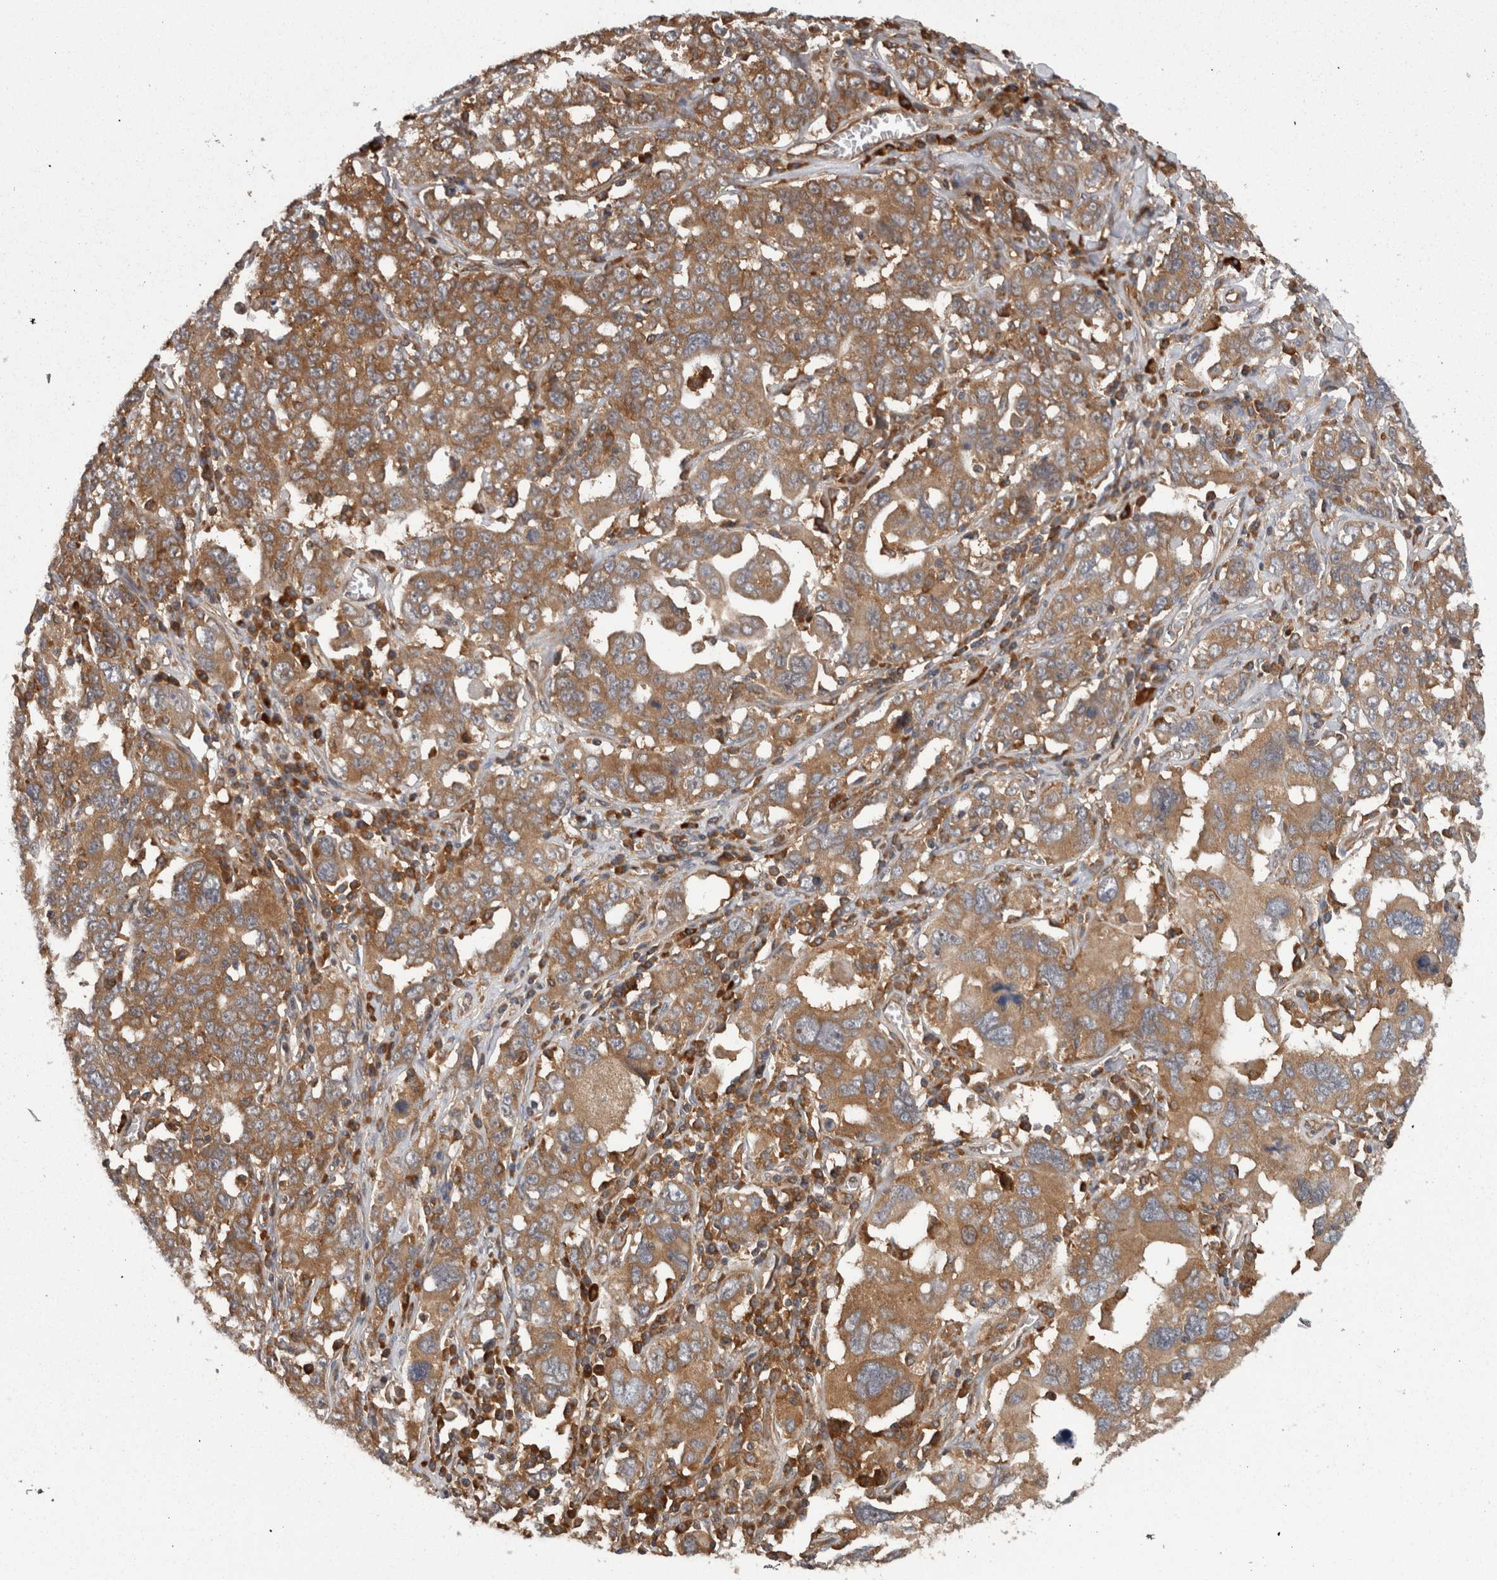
{"staining": {"intensity": "moderate", "quantity": ">75%", "location": "cytoplasmic/membranous"}, "tissue": "ovarian cancer", "cell_type": "Tumor cells", "image_type": "cancer", "snomed": [{"axis": "morphology", "description": "Carcinoma, endometroid"}, {"axis": "topography", "description": "Ovary"}], "caption": "There is medium levels of moderate cytoplasmic/membranous expression in tumor cells of endometroid carcinoma (ovarian), as demonstrated by immunohistochemical staining (brown color).", "gene": "SMCR8", "patient": {"sex": "female", "age": 62}}